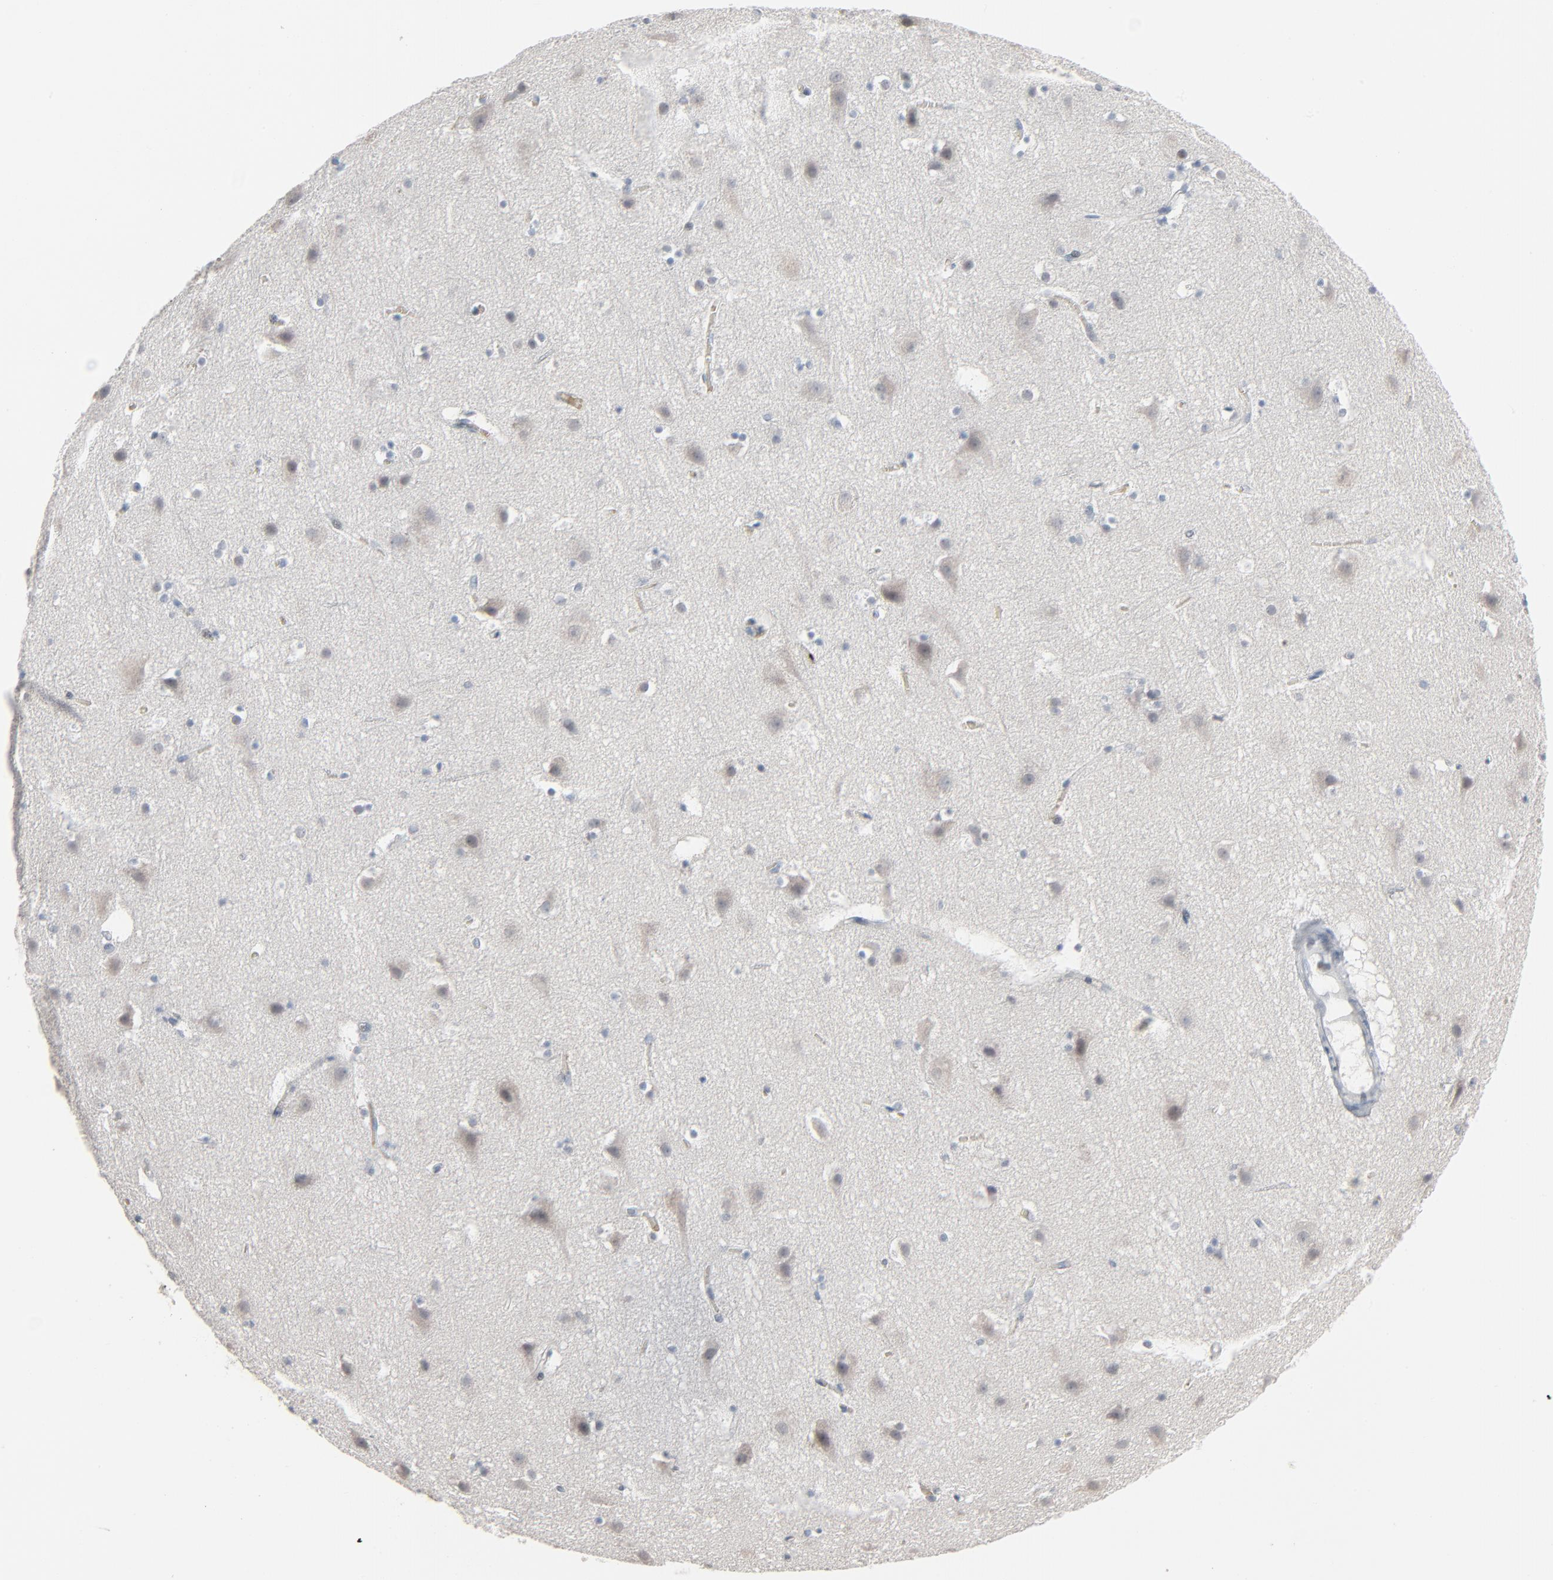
{"staining": {"intensity": "negative", "quantity": "none", "location": "none"}, "tissue": "cerebral cortex", "cell_type": "Endothelial cells", "image_type": "normal", "snomed": [{"axis": "morphology", "description": "Normal tissue, NOS"}, {"axis": "topography", "description": "Cerebral cortex"}], "caption": "This micrograph is of normal cerebral cortex stained with immunohistochemistry to label a protein in brown with the nuclei are counter-stained blue. There is no positivity in endothelial cells. (DAB immunohistochemistry, high magnification).", "gene": "SAGE1", "patient": {"sex": "male", "age": 45}}